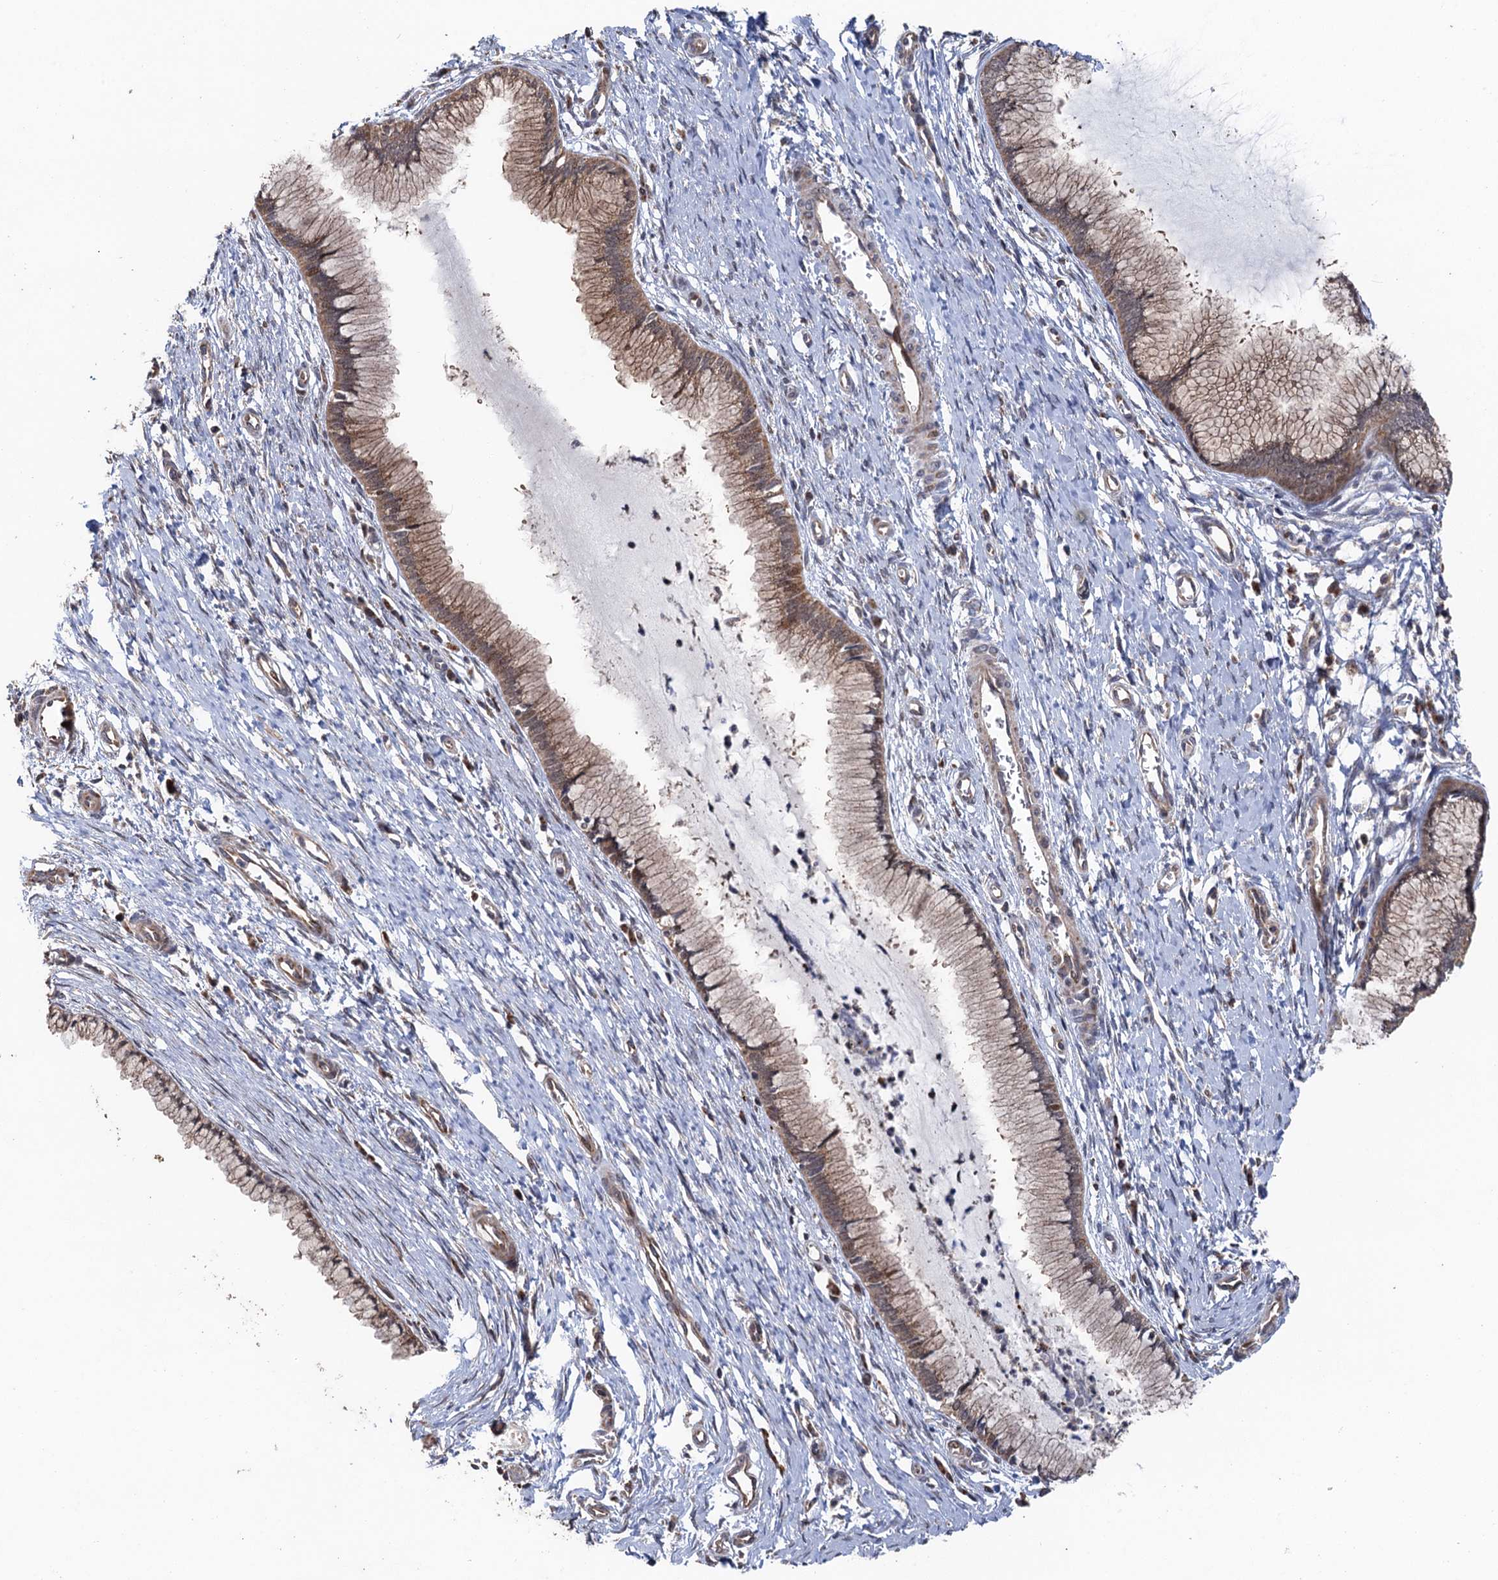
{"staining": {"intensity": "negative", "quantity": "none", "location": "none"}, "tissue": "cervix", "cell_type": "Glandular cells", "image_type": "normal", "snomed": [{"axis": "morphology", "description": "Normal tissue, NOS"}, {"axis": "topography", "description": "Cervix"}], "caption": "Human cervix stained for a protein using immunohistochemistry (IHC) shows no positivity in glandular cells.", "gene": "BMERB1", "patient": {"sex": "female", "age": 55}}